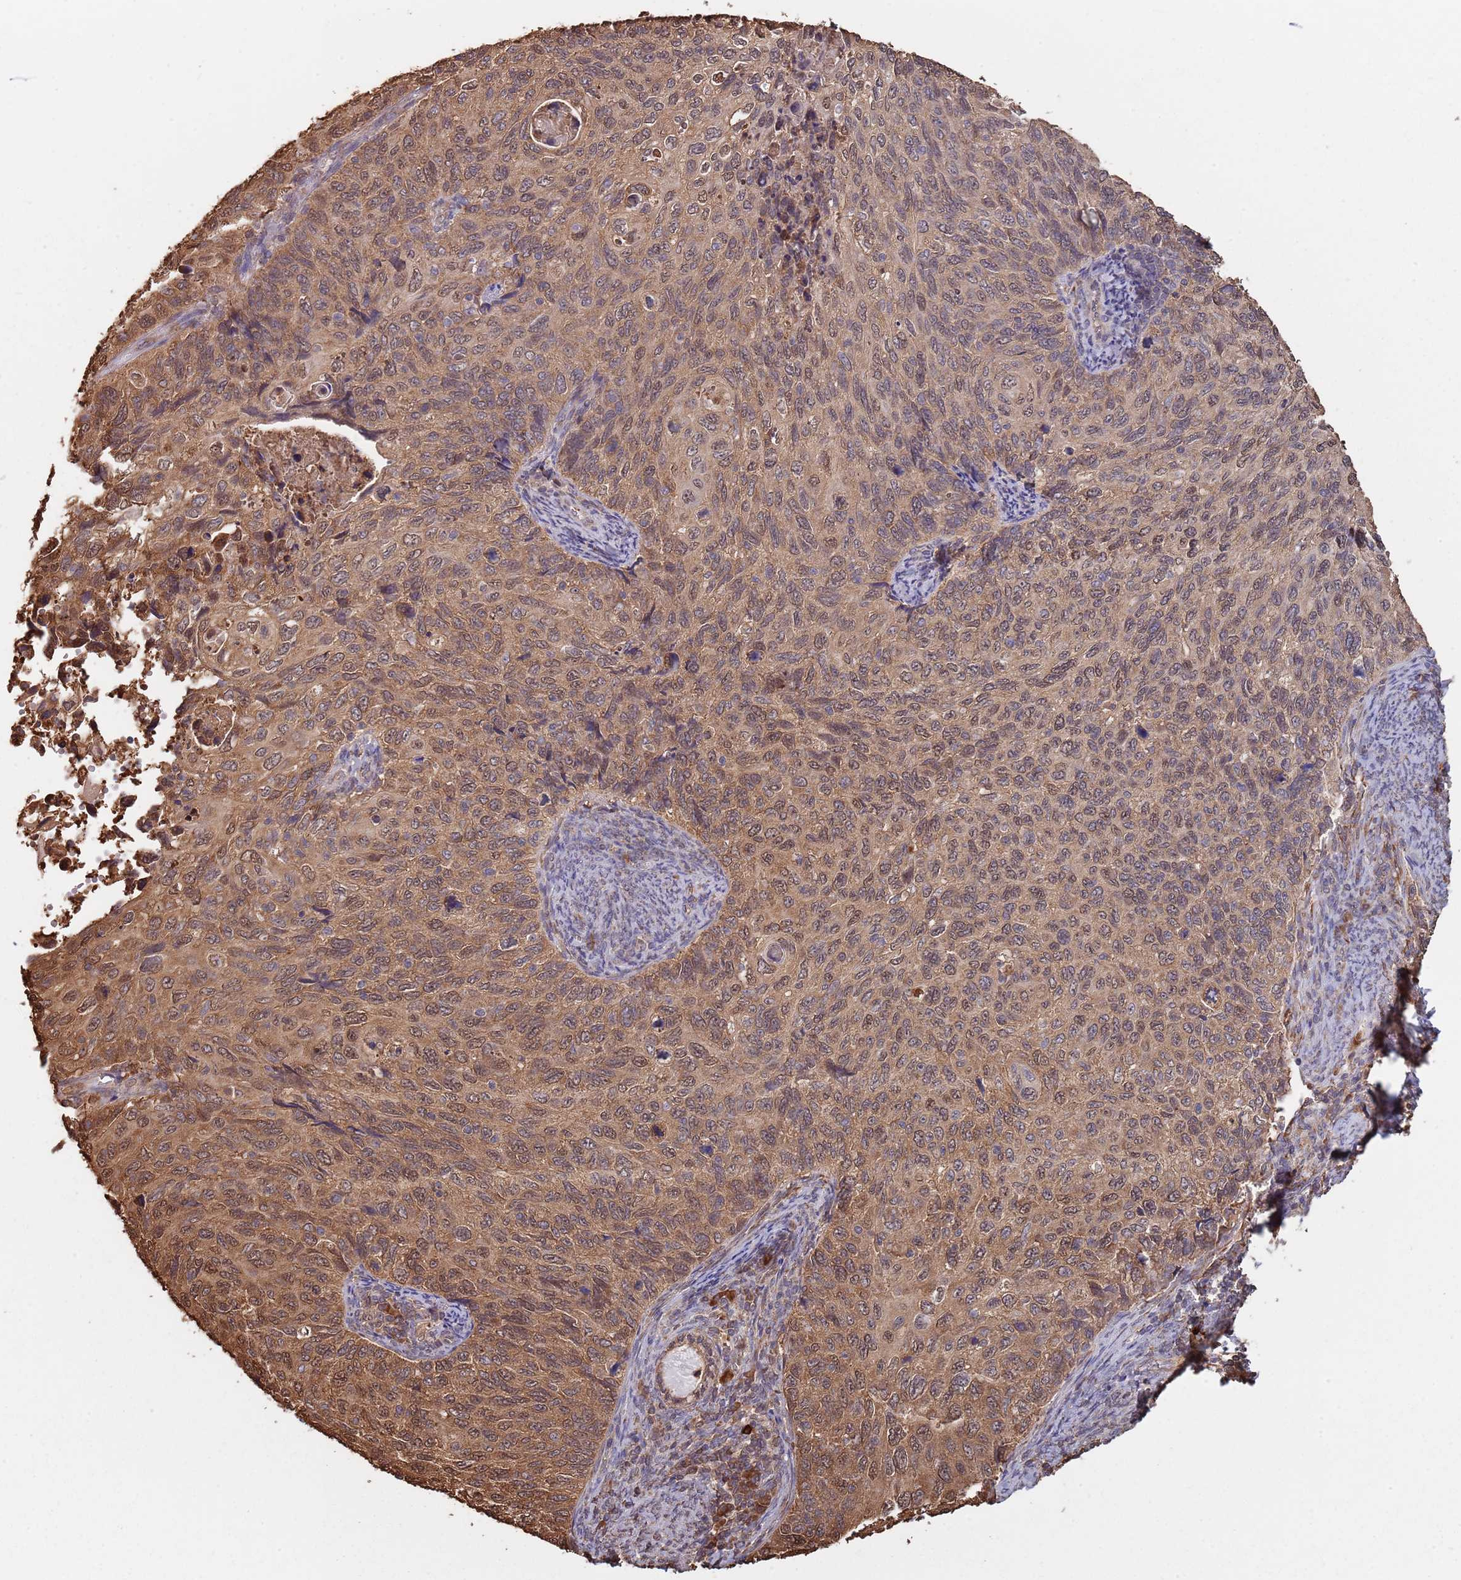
{"staining": {"intensity": "moderate", "quantity": ">75%", "location": "cytoplasmic/membranous,nuclear"}, "tissue": "cervical cancer", "cell_type": "Tumor cells", "image_type": "cancer", "snomed": [{"axis": "morphology", "description": "Squamous cell carcinoma, NOS"}, {"axis": "topography", "description": "Cervix"}], "caption": "IHC staining of cervical squamous cell carcinoma, which demonstrates medium levels of moderate cytoplasmic/membranous and nuclear positivity in about >75% of tumor cells indicating moderate cytoplasmic/membranous and nuclear protein staining. The staining was performed using DAB (brown) for protein detection and nuclei were counterstained in hematoxylin (blue).", "gene": "COG4", "patient": {"sex": "female", "age": 70}}